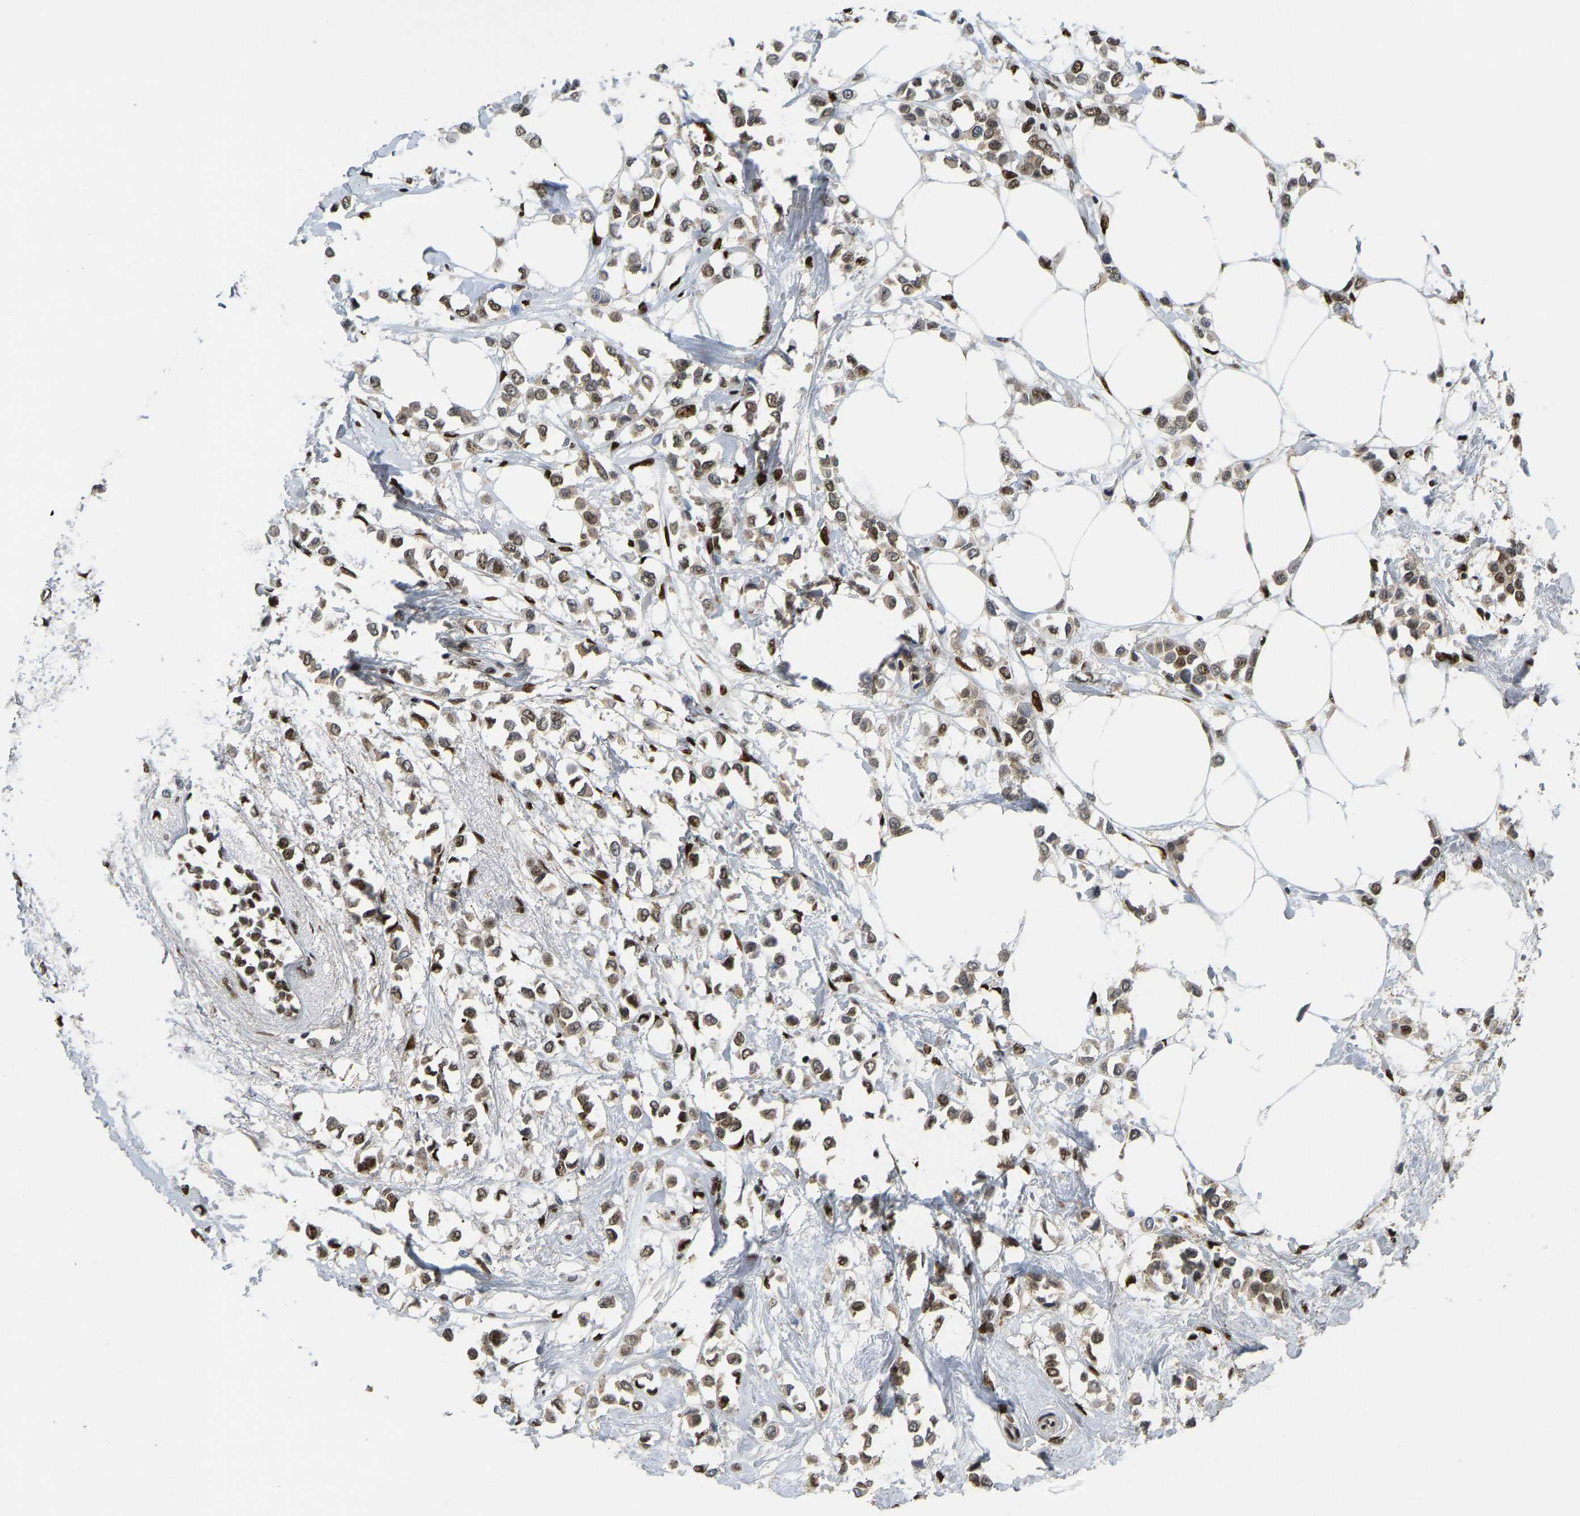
{"staining": {"intensity": "moderate", "quantity": ">75%", "location": "nuclear"}, "tissue": "breast cancer", "cell_type": "Tumor cells", "image_type": "cancer", "snomed": [{"axis": "morphology", "description": "Lobular carcinoma"}, {"axis": "topography", "description": "Breast"}], "caption": "Immunohistochemical staining of human lobular carcinoma (breast) reveals moderate nuclear protein positivity in about >75% of tumor cells. Nuclei are stained in blue.", "gene": "FOXK1", "patient": {"sex": "female", "age": 51}}